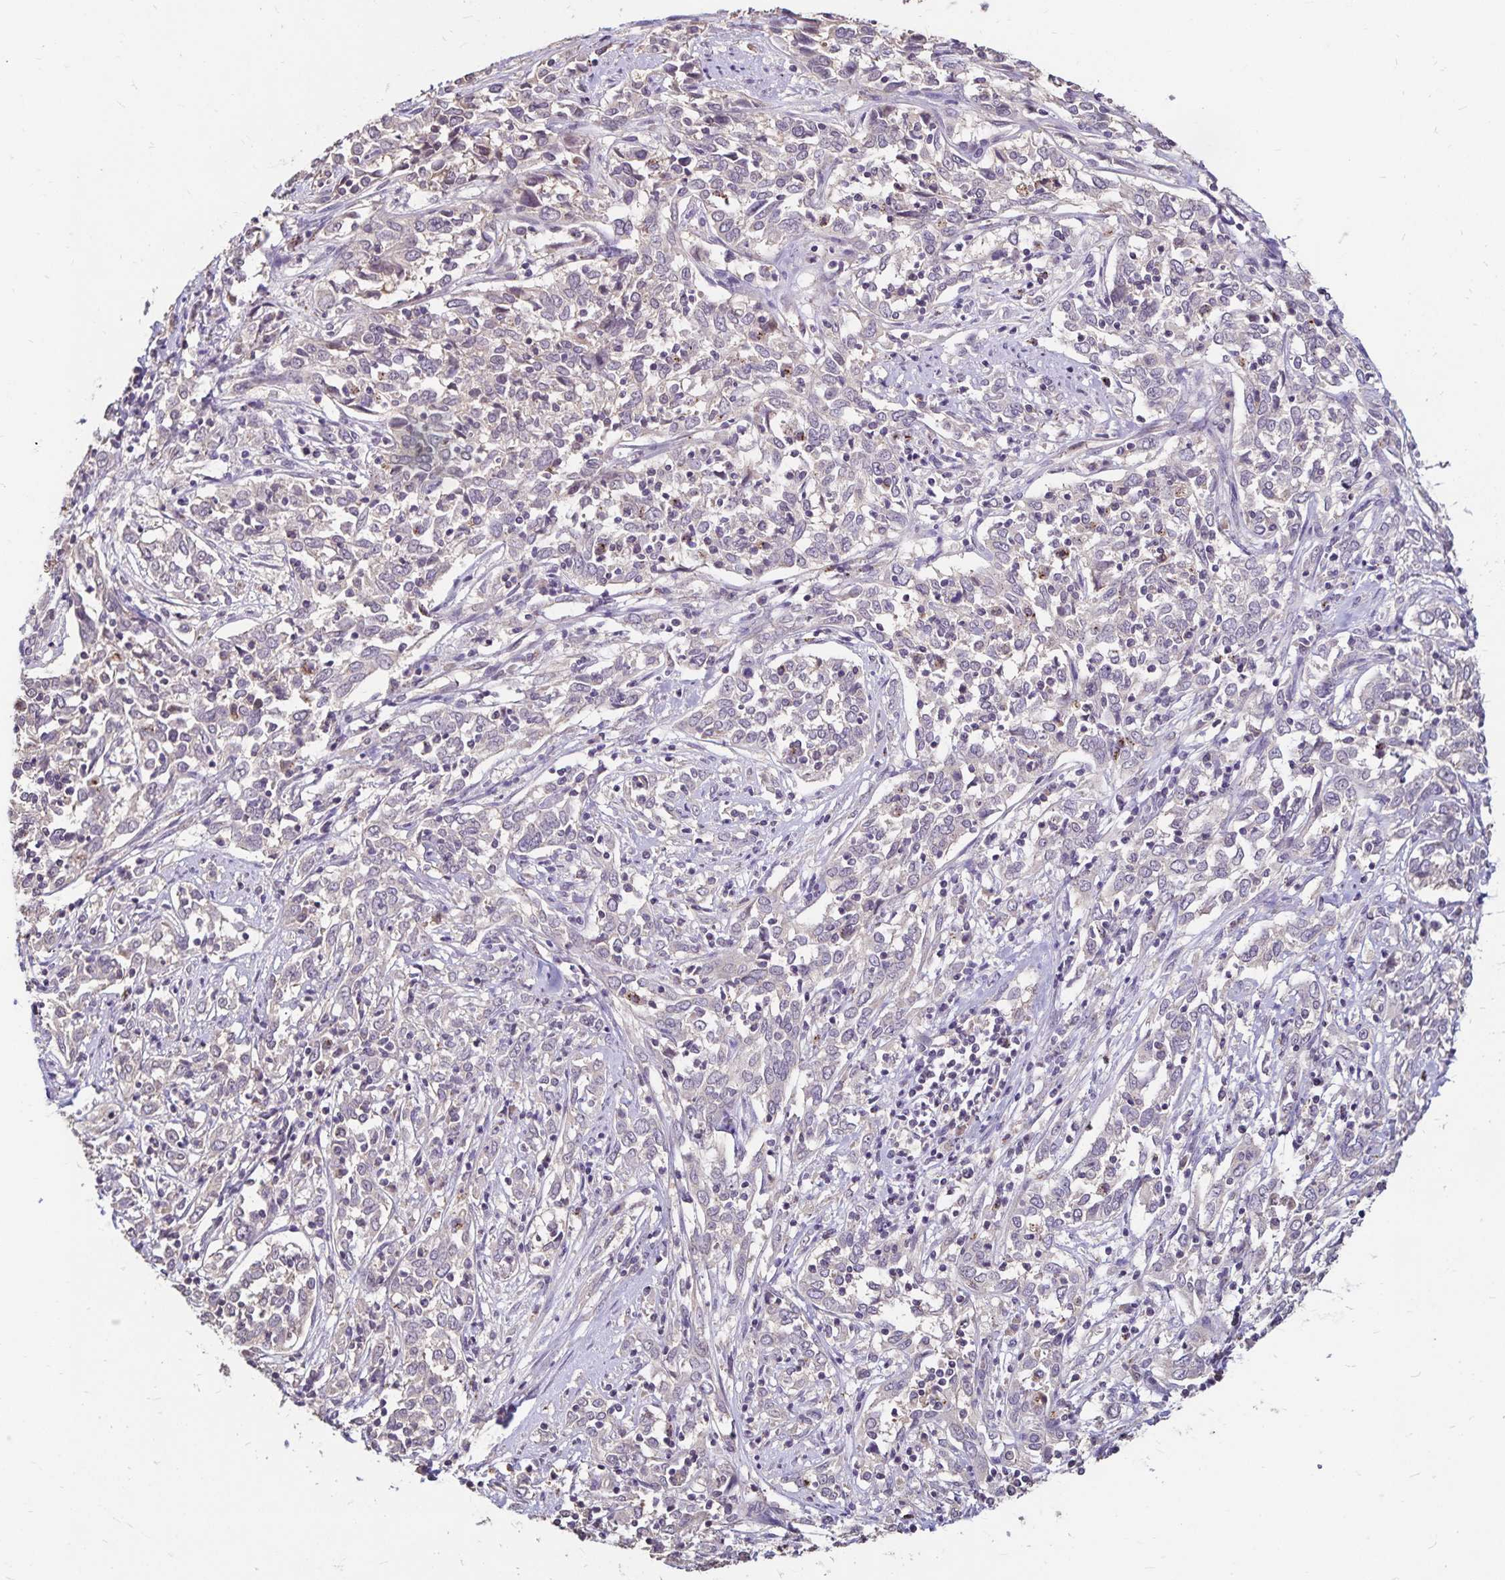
{"staining": {"intensity": "negative", "quantity": "none", "location": "none"}, "tissue": "cervical cancer", "cell_type": "Tumor cells", "image_type": "cancer", "snomed": [{"axis": "morphology", "description": "Adenocarcinoma, NOS"}, {"axis": "topography", "description": "Cervix"}], "caption": "This histopathology image is of cervical cancer (adenocarcinoma) stained with IHC to label a protein in brown with the nuclei are counter-stained blue. There is no positivity in tumor cells.", "gene": "EMC10", "patient": {"sex": "female", "age": 40}}